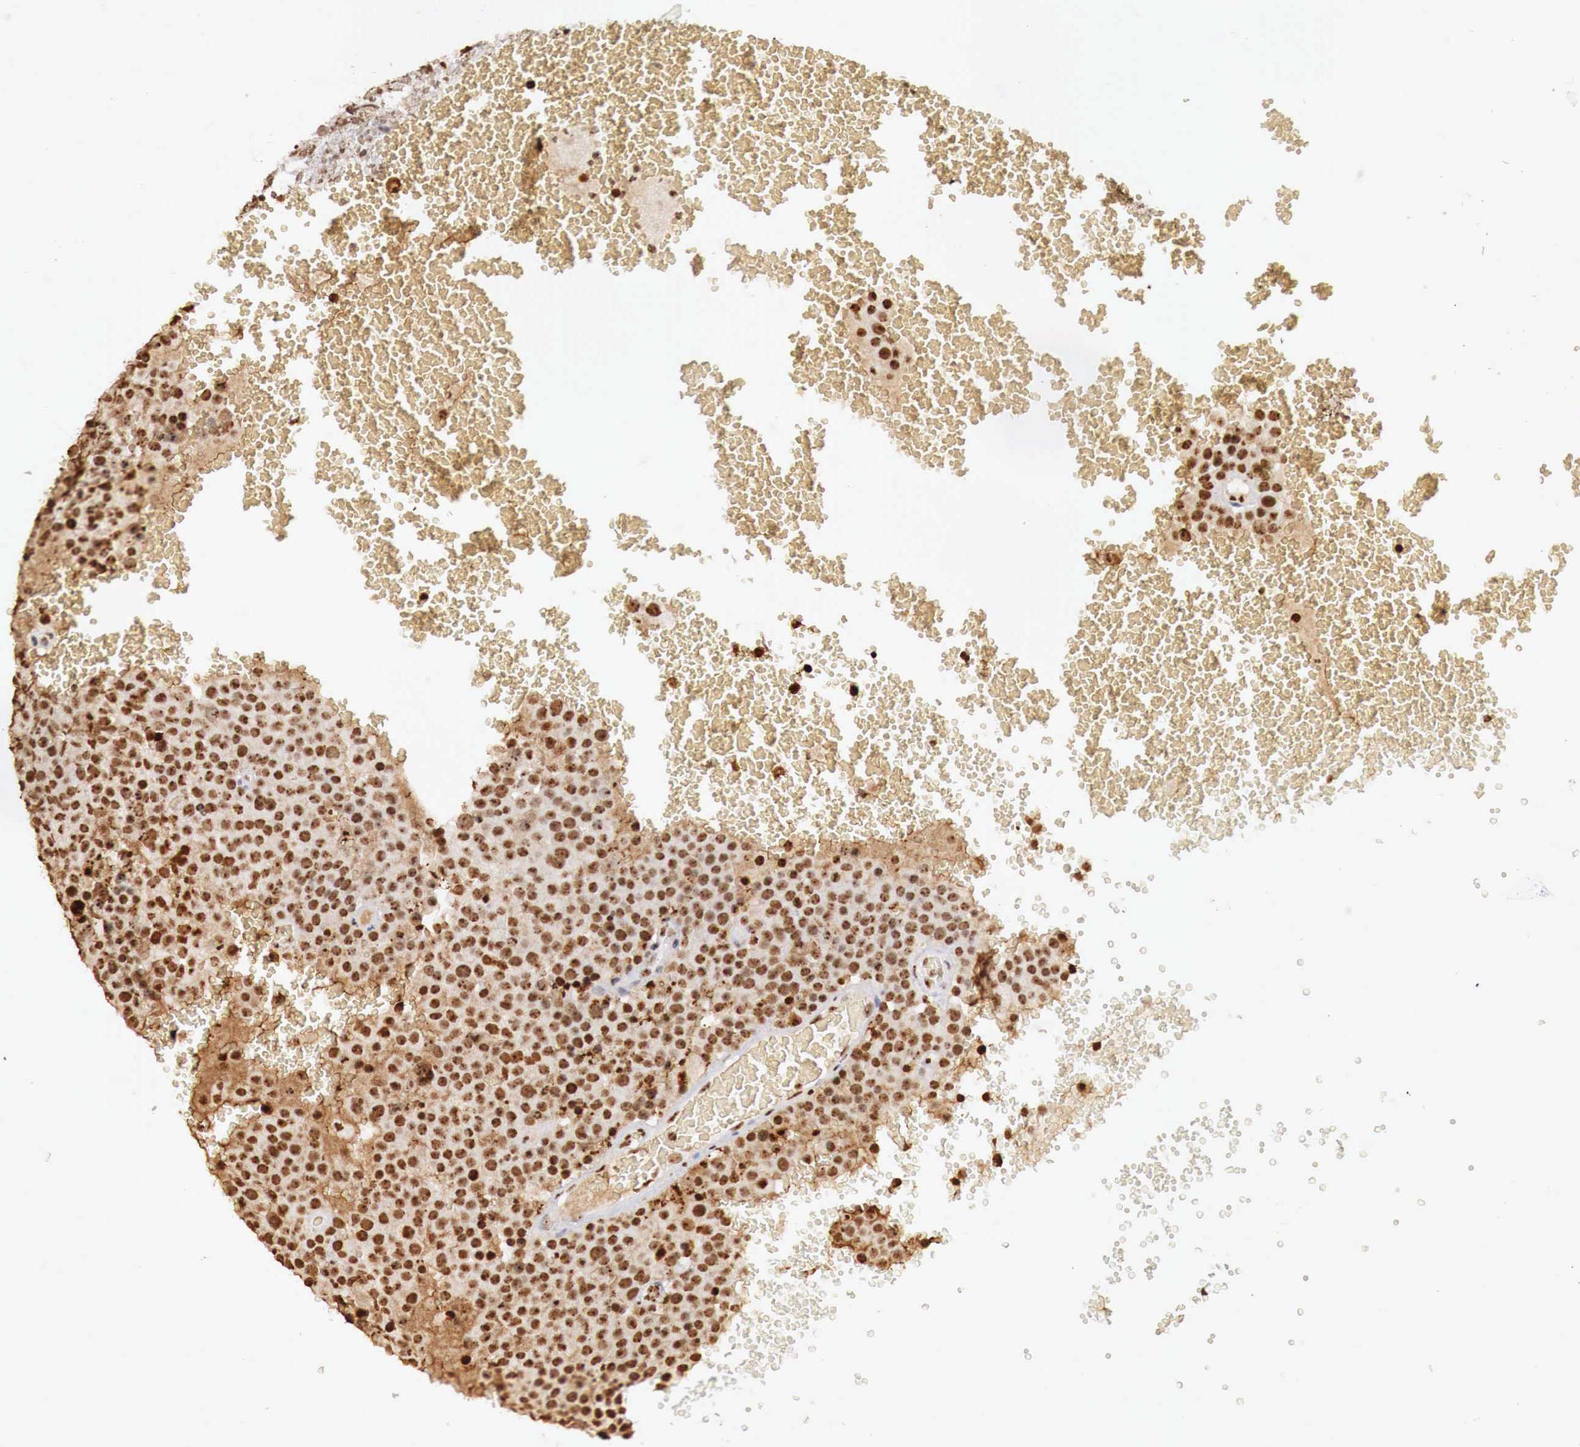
{"staining": {"intensity": "strong", "quantity": ">75%", "location": "nuclear"}, "tissue": "testis cancer", "cell_type": "Tumor cells", "image_type": "cancer", "snomed": [{"axis": "morphology", "description": "Seminoma, NOS"}, {"axis": "topography", "description": "Testis"}], "caption": "Testis seminoma tissue reveals strong nuclear staining in about >75% of tumor cells, visualized by immunohistochemistry.", "gene": "DKC1", "patient": {"sex": "male", "age": 71}}